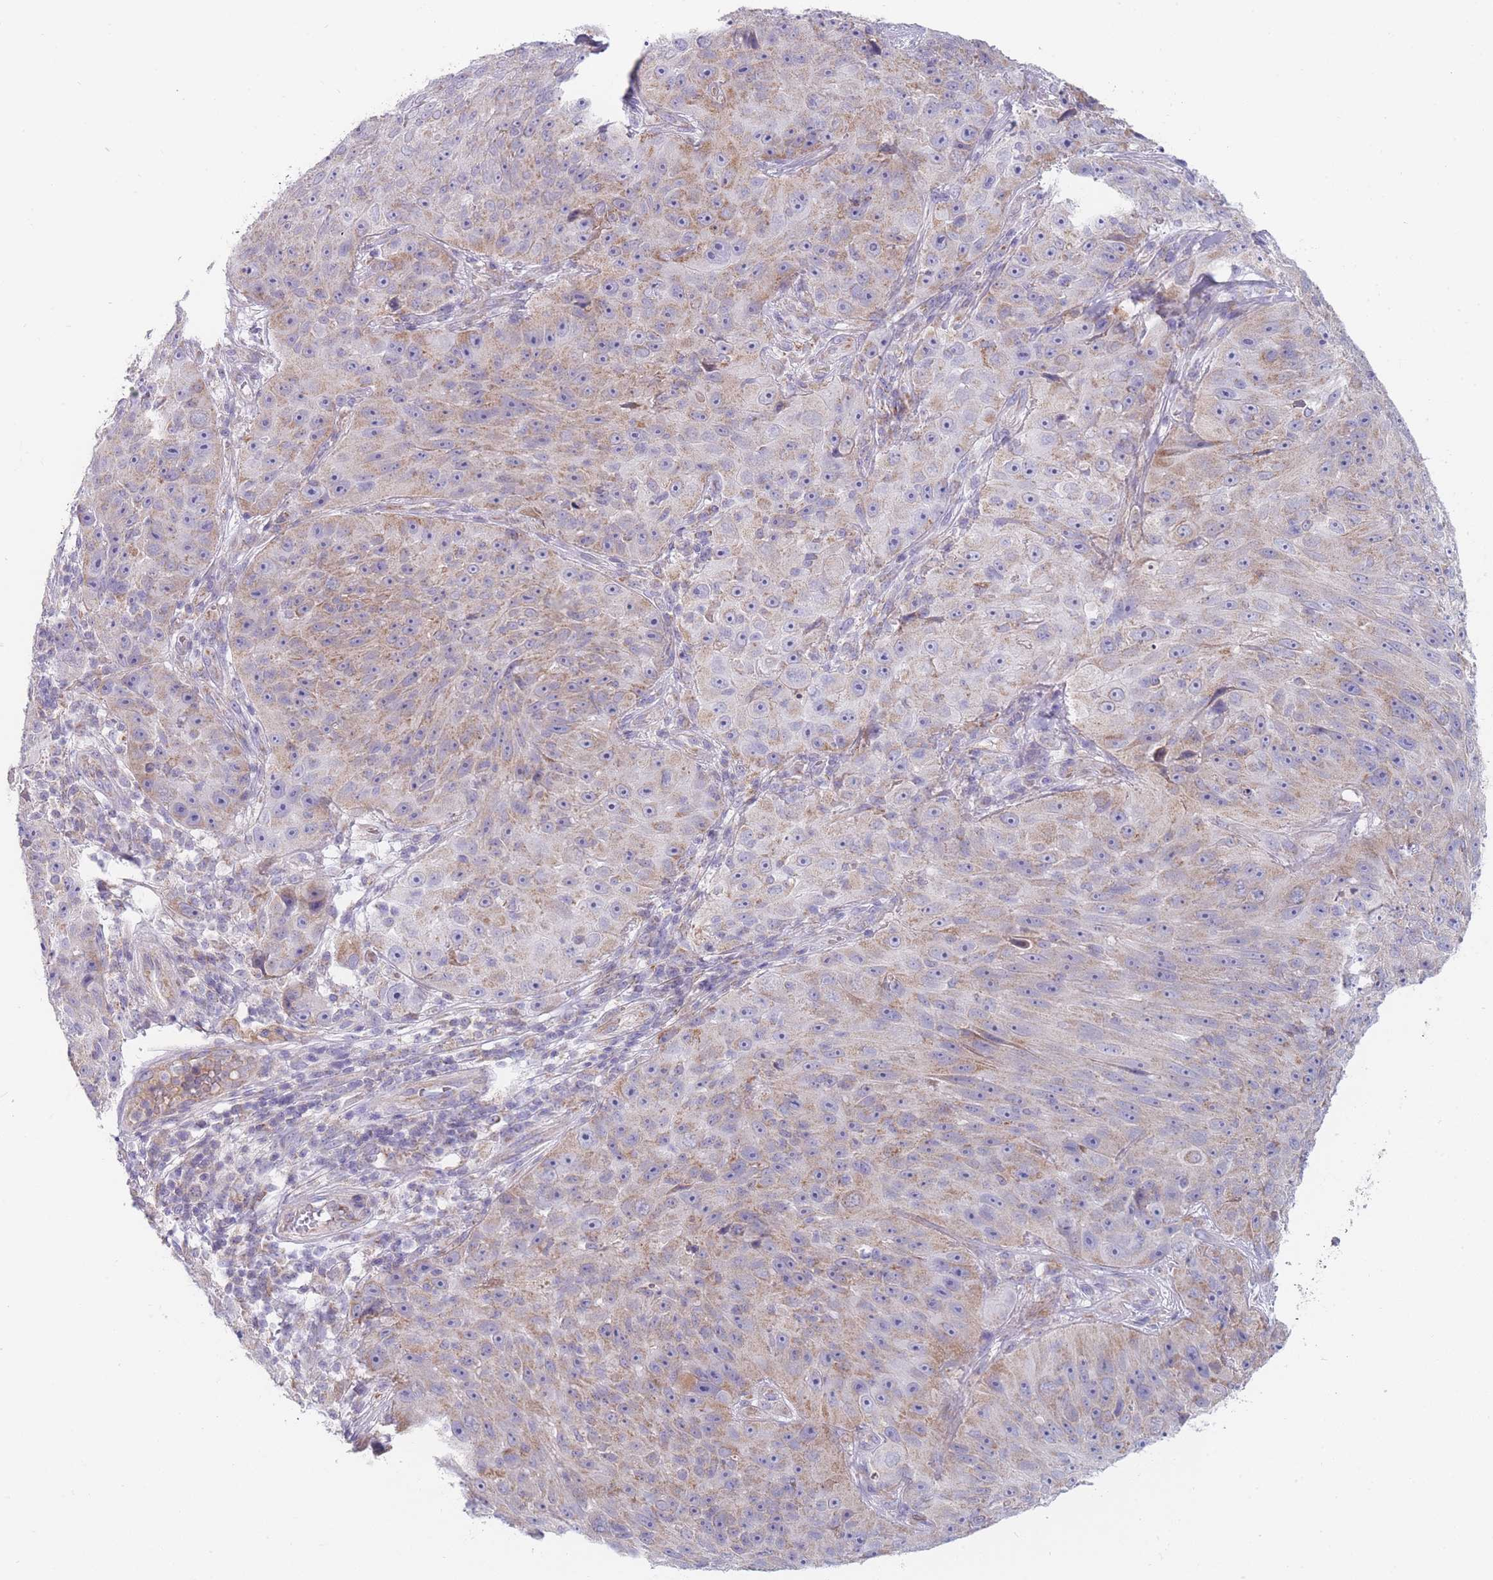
{"staining": {"intensity": "moderate", "quantity": "25%-75%", "location": "cytoplasmic/membranous"}, "tissue": "skin cancer", "cell_type": "Tumor cells", "image_type": "cancer", "snomed": [{"axis": "morphology", "description": "Squamous cell carcinoma, NOS"}, {"axis": "topography", "description": "Skin"}], "caption": "This histopathology image reveals IHC staining of human skin cancer, with medium moderate cytoplasmic/membranous staining in about 25%-75% of tumor cells.", "gene": "MRPS14", "patient": {"sex": "female", "age": 87}}